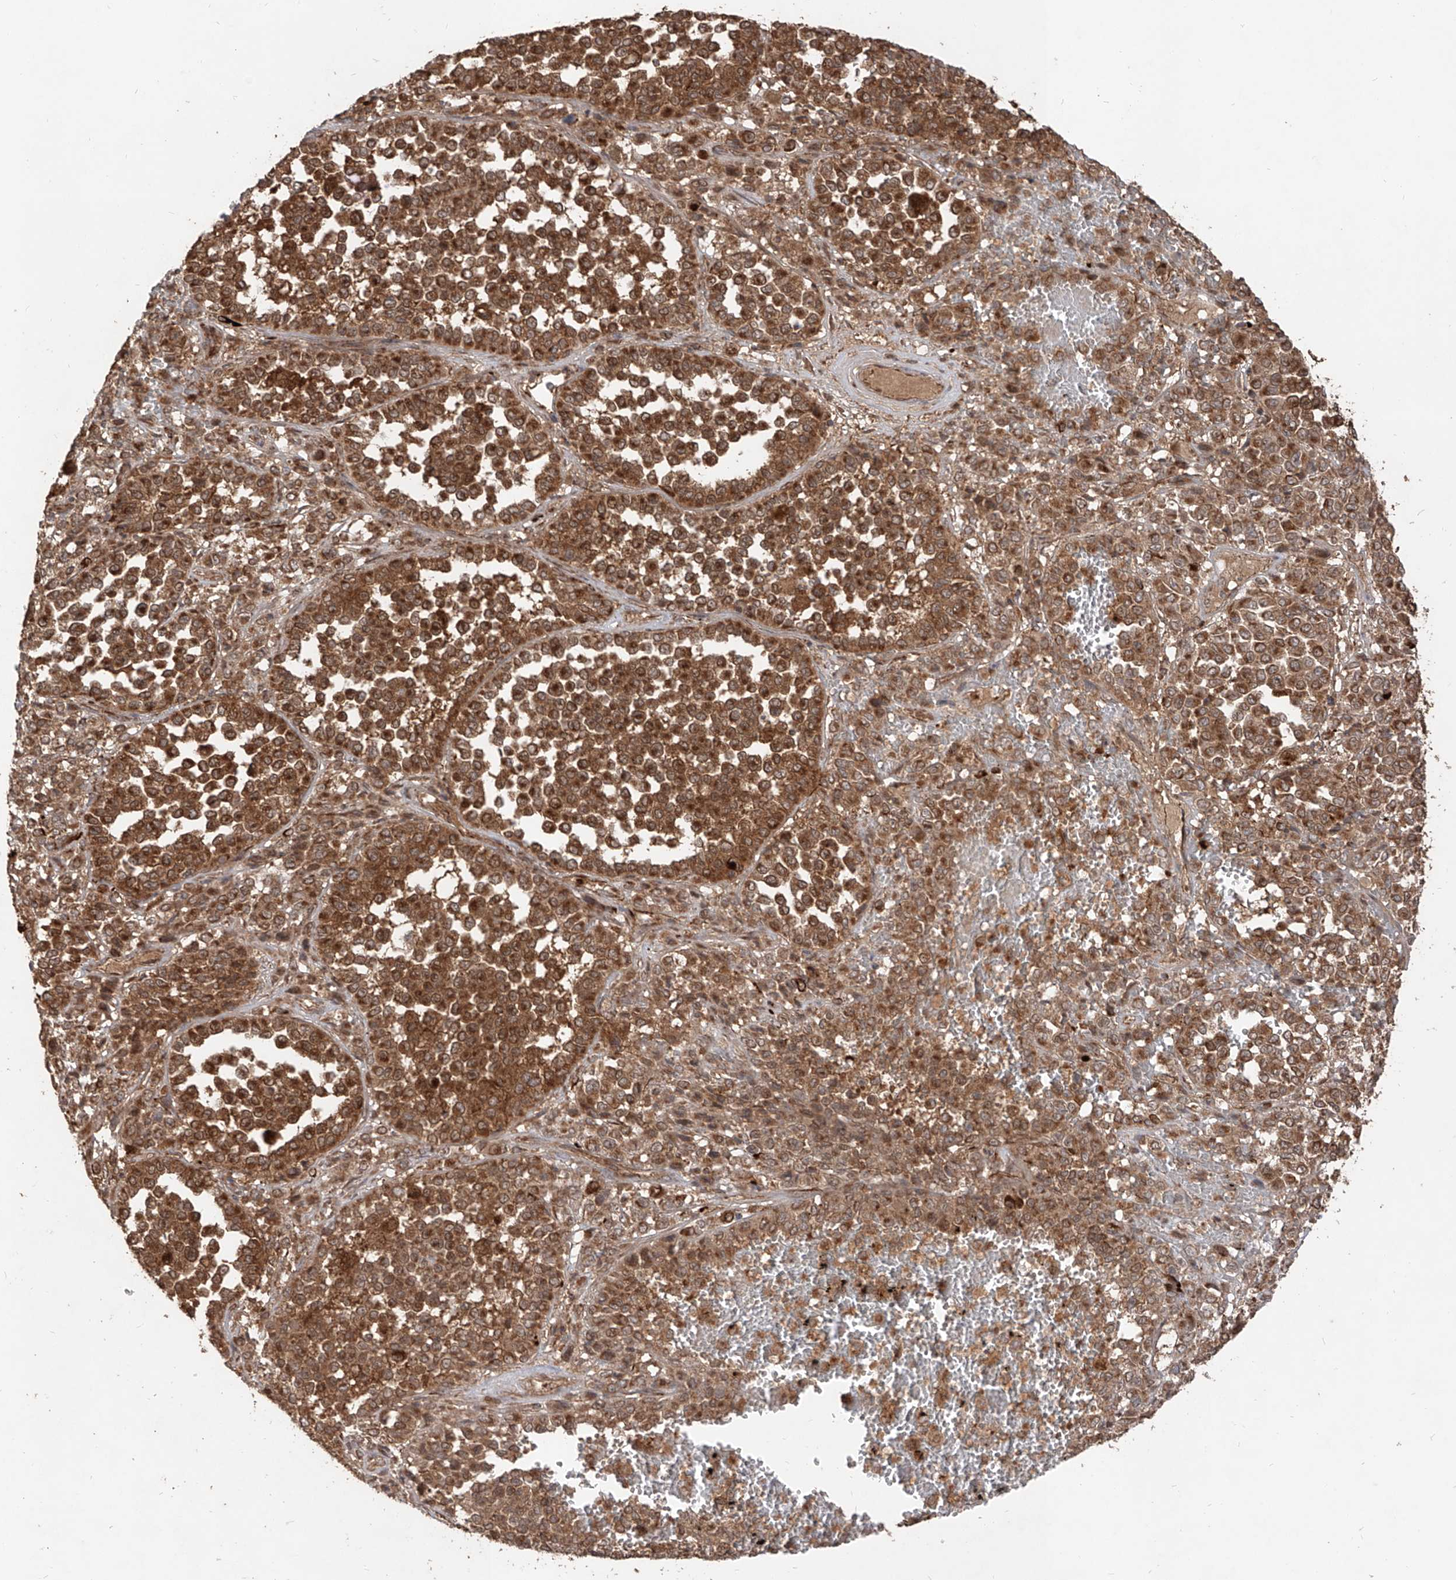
{"staining": {"intensity": "strong", "quantity": ">75%", "location": "cytoplasmic/membranous"}, "tissue": "melanoma", "cell_type": "Tumor cells", "image_type": "cancer", "snomed": [{"axis": "morphology", "description": "Malignant melanoma, Metastatic site"}, {"axis": "topography", "description": "Pancreas"}], "caption": "Immunohistochemical staining of human malignant melanoma (metastatic site) displays strong cytoplasmic/membranous protein staining in about >75% of tumor cells. The staining was performed using DAB, with brown indicating positive protein expression. Nuclei are stained blue with hematoxylin.", "gene": "AIM2", "patient": {"sex": "female", "age": 30}}